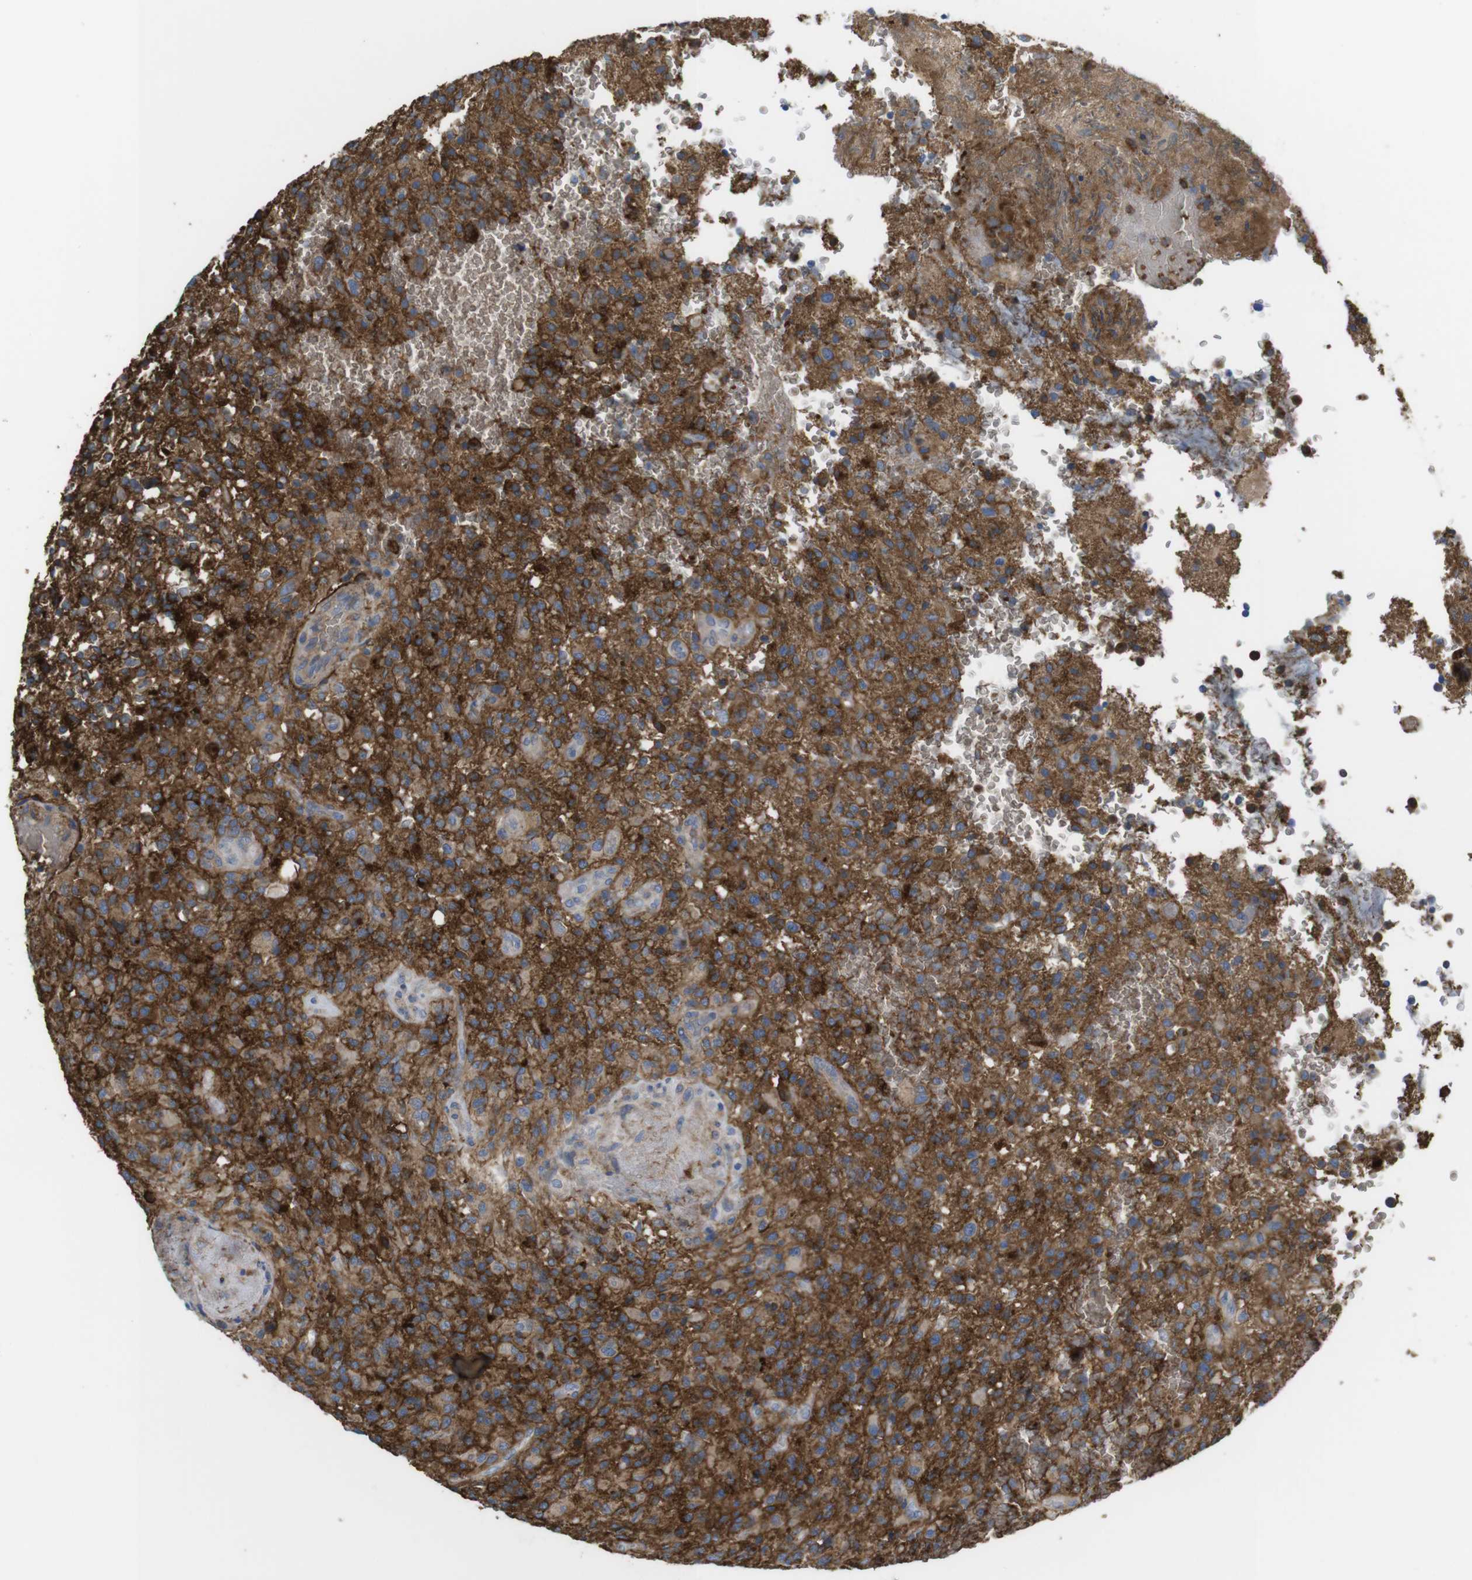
{"staining": {"intensity": "strong", "quantity": ">75%", "location": "cytoplasmic/membranous"}, "tissue": "glioma", "cell_type": "Tumor cells", "image_type": "cancer", "snomed": [{"axis": "morphology", "description": "Glioma, malignant, High grade"}, {"axis": "topography", "description": "Brain"}], "caption": "This histopathology image displays IHC staining of human glioma, with high strong cytoplasmic/membranous staining in approximately >75% of tumor cells.", "gene": "CYBRD1", "patient": {"sex": "male", "age": 71}}